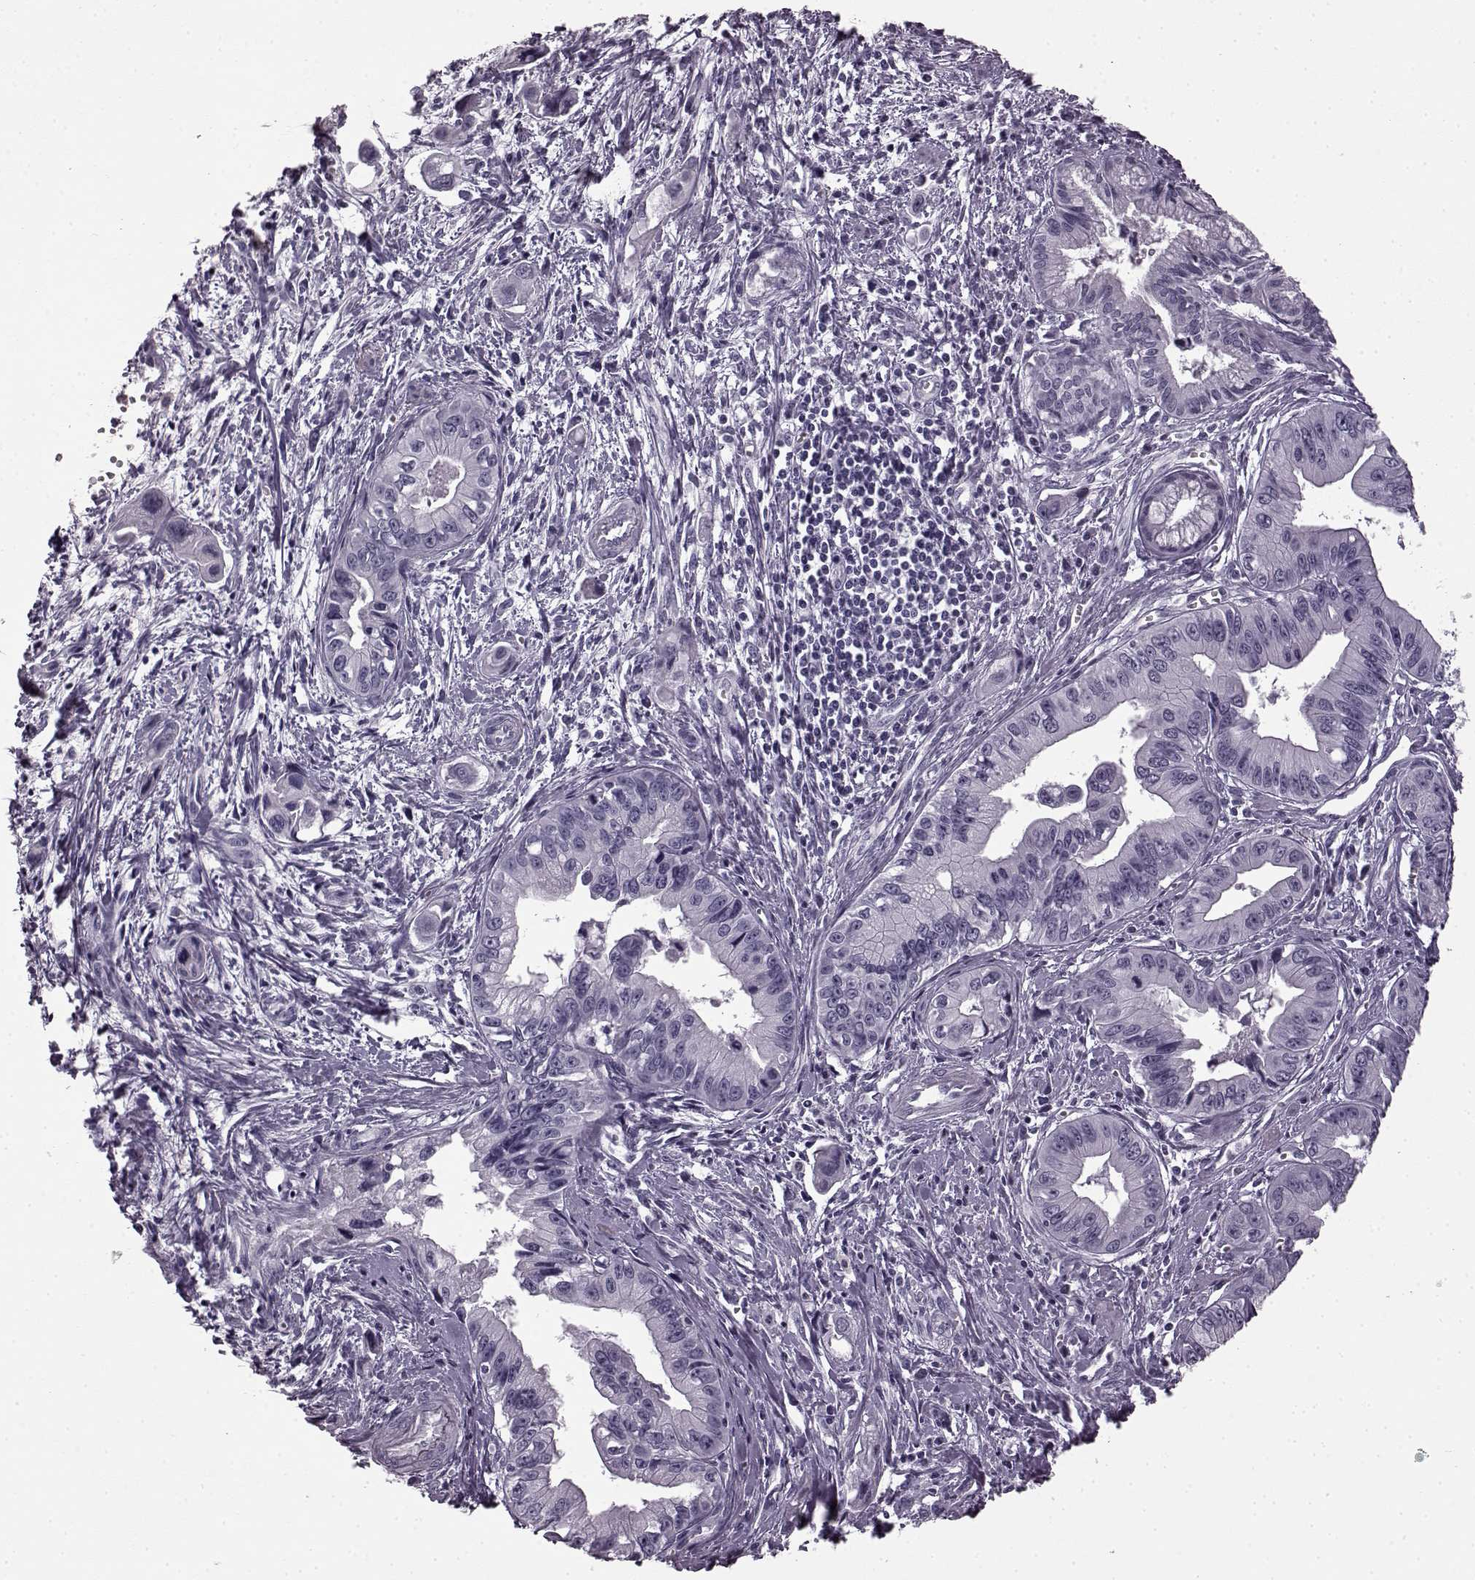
{"staining": {"intensity": "negative", "quantity": "none", "location": "none"}, "tissue": "pancreatic cancer", "cell_type": "Tumor cells", "image_type": "cancer", "snomed": [{"axis": "morphology", "description": "Adenocarcinoma, NOS"}, {"axis": "topography", "description": "Pancreas"}], "caption": "IHC photomicrograph of neoplastic tissue: adenocarcinoma (pancreatic) stained with DAB reveals no significant protein staining in tumor cells. (DAB (3,3'-diaminobenzidine) immunohistochemistry visualized using brightfield microscopy, high magnification).", "gene": "AIPL1", "patient": {"sex": "male", "age": 60}}